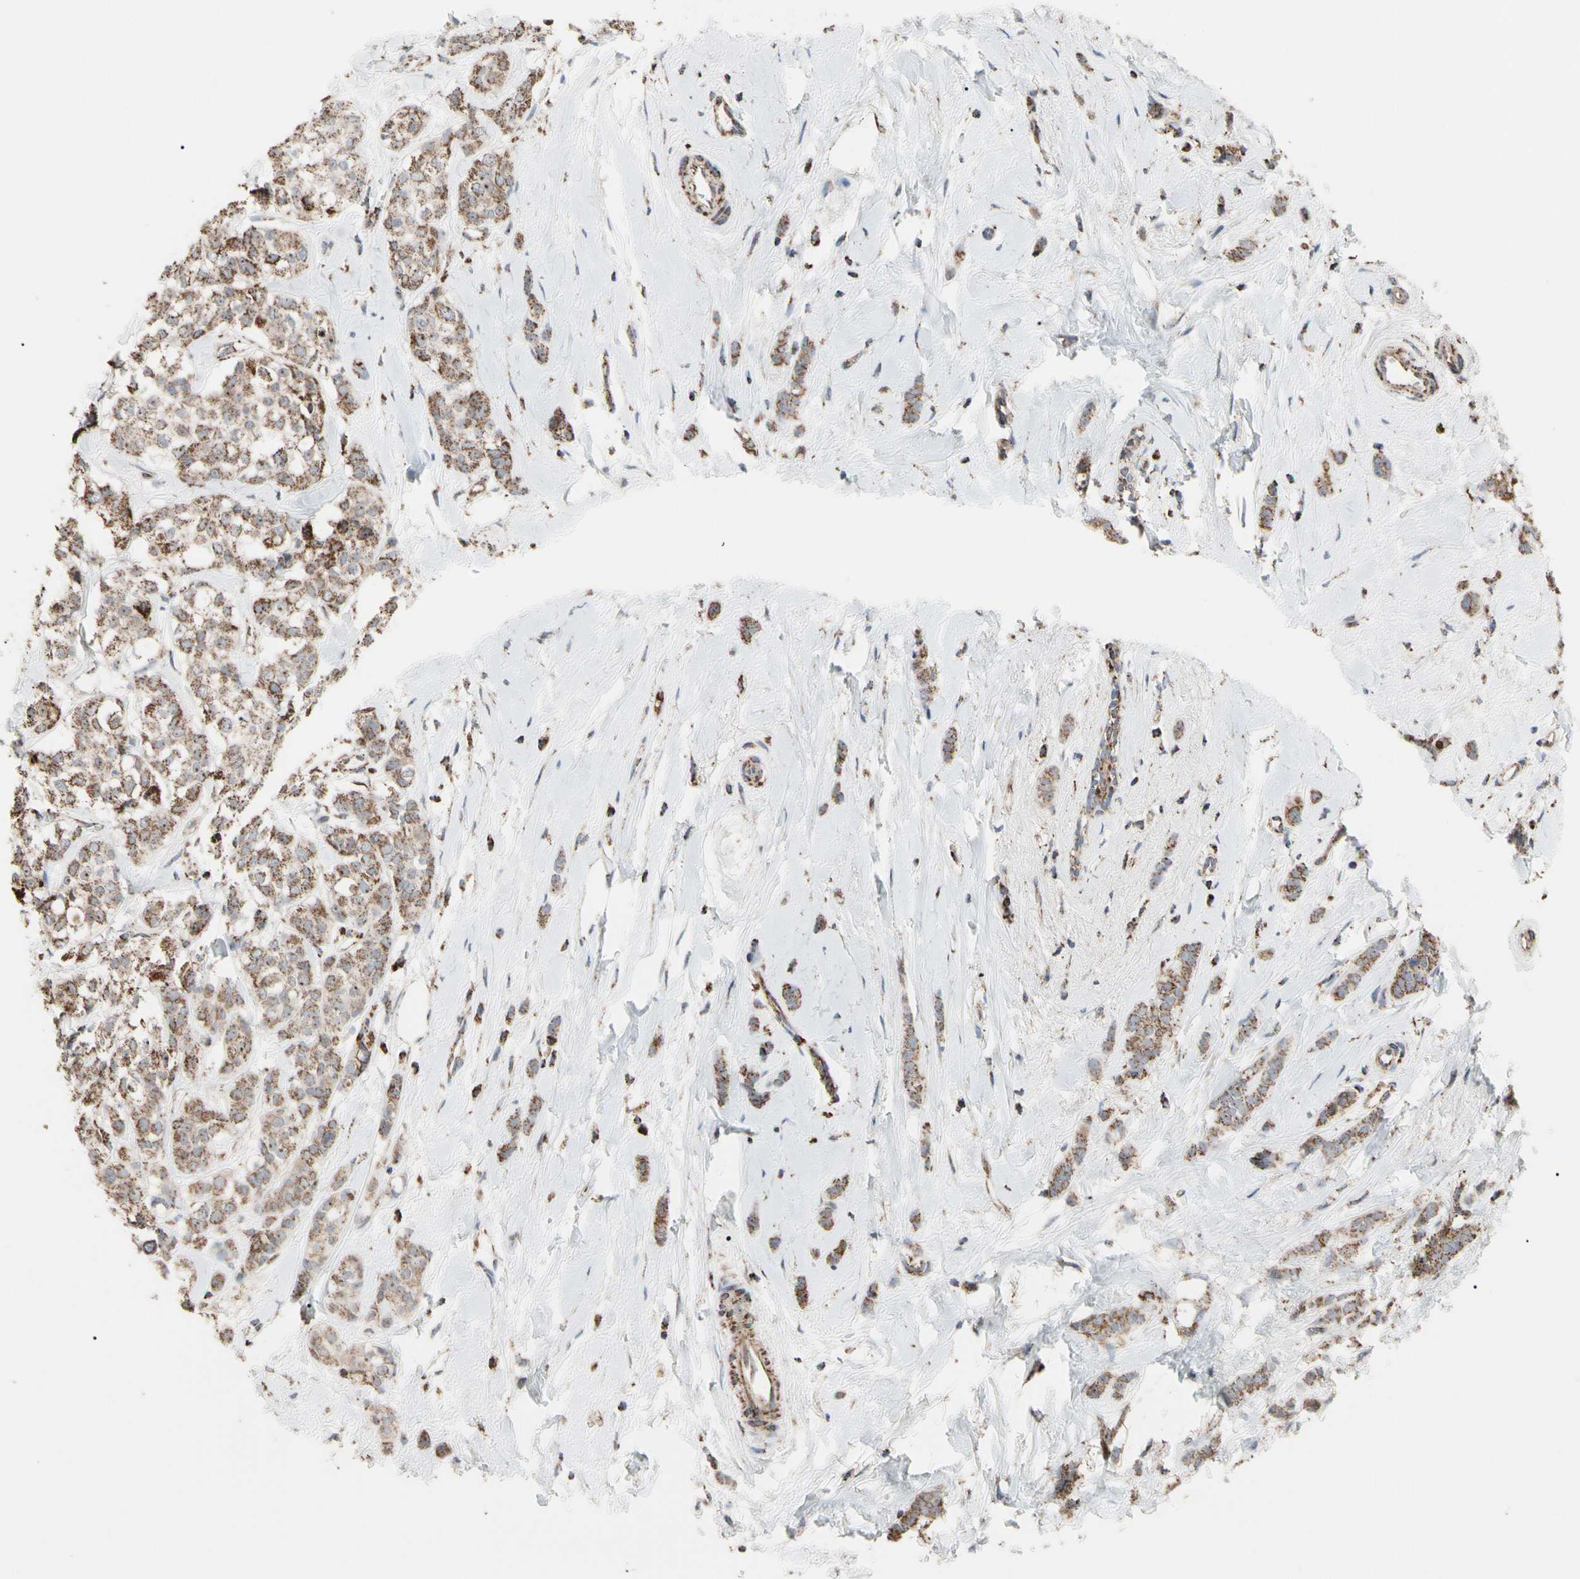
{"staining": {"intensity": "moderate", "quantity": ">75%", "location": "cytoplasmic/membranous"}, "tissue": "breast cancer", "cell_type": "Tumor cells", "image_type": "cancer", "snomed": [{"axis": "morphology", "description": "Lobular carcinoma"}, {"axis": "topography", "description": "Breast"}], "caption": "Immunohistochemical staining of breast cancer (lobular carcinoma) reveals medium levels of moderate cytoplasmic/membranous staining in approximately >75% of tumor cells.", "gene": "FAM110B", "patient": {"sex": "female", "age": 60}}